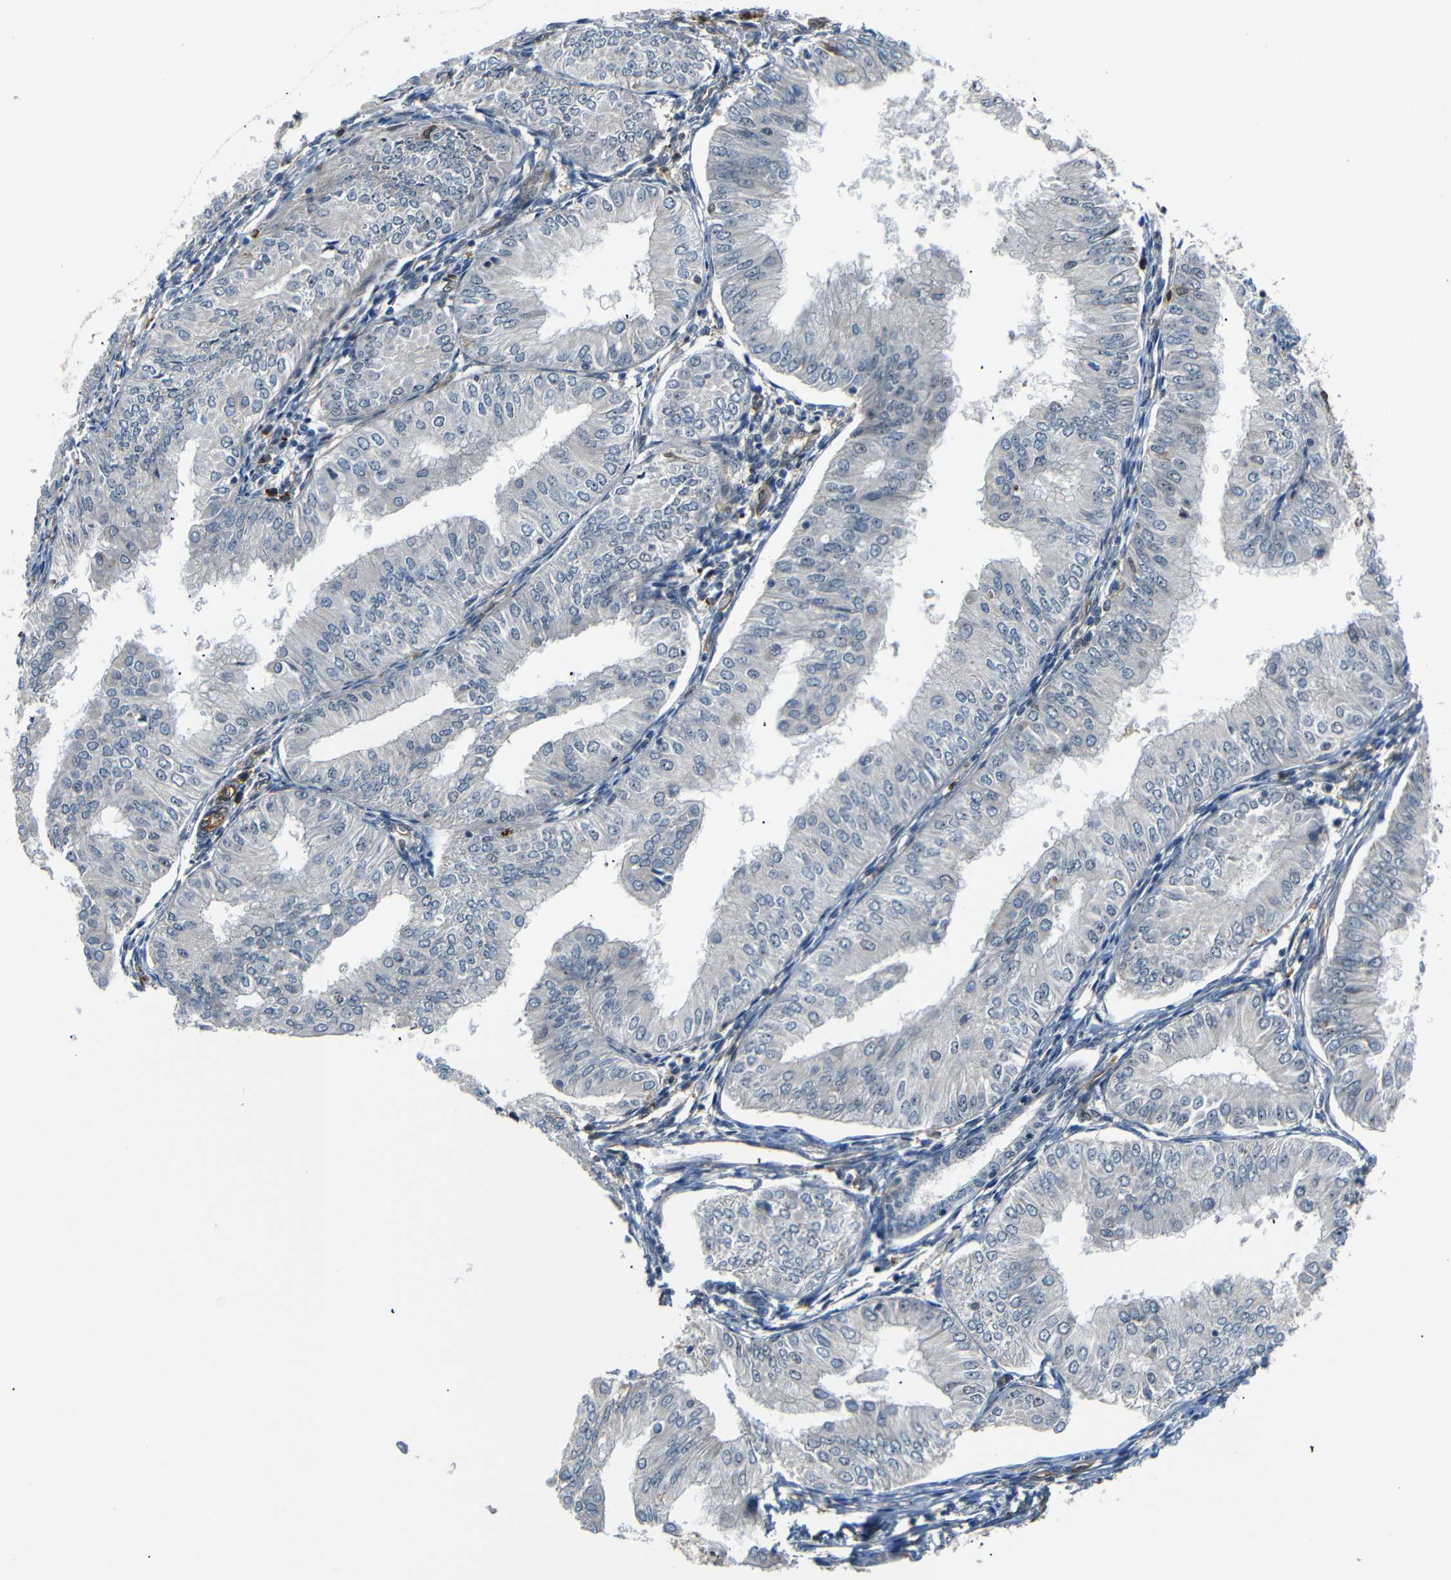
{"staining": {"intensity": "negative", "quantity": "none", "location": "none"}, "tissue": "endometrial cancer", "cell_type": "Tumor cells", "image_type": "cancer", "snomed": [{"axis": "morphology", "description": "Adenocarcinoma, NOS"}, {"axis": "topography", "description": "Endometrium"}], "caption": "The image demonstrates no significant expression in tumor cells of adenocarcinoma (endometrial).", "gene": "PARN", "patient": {"sex": "female", "age": 53}}